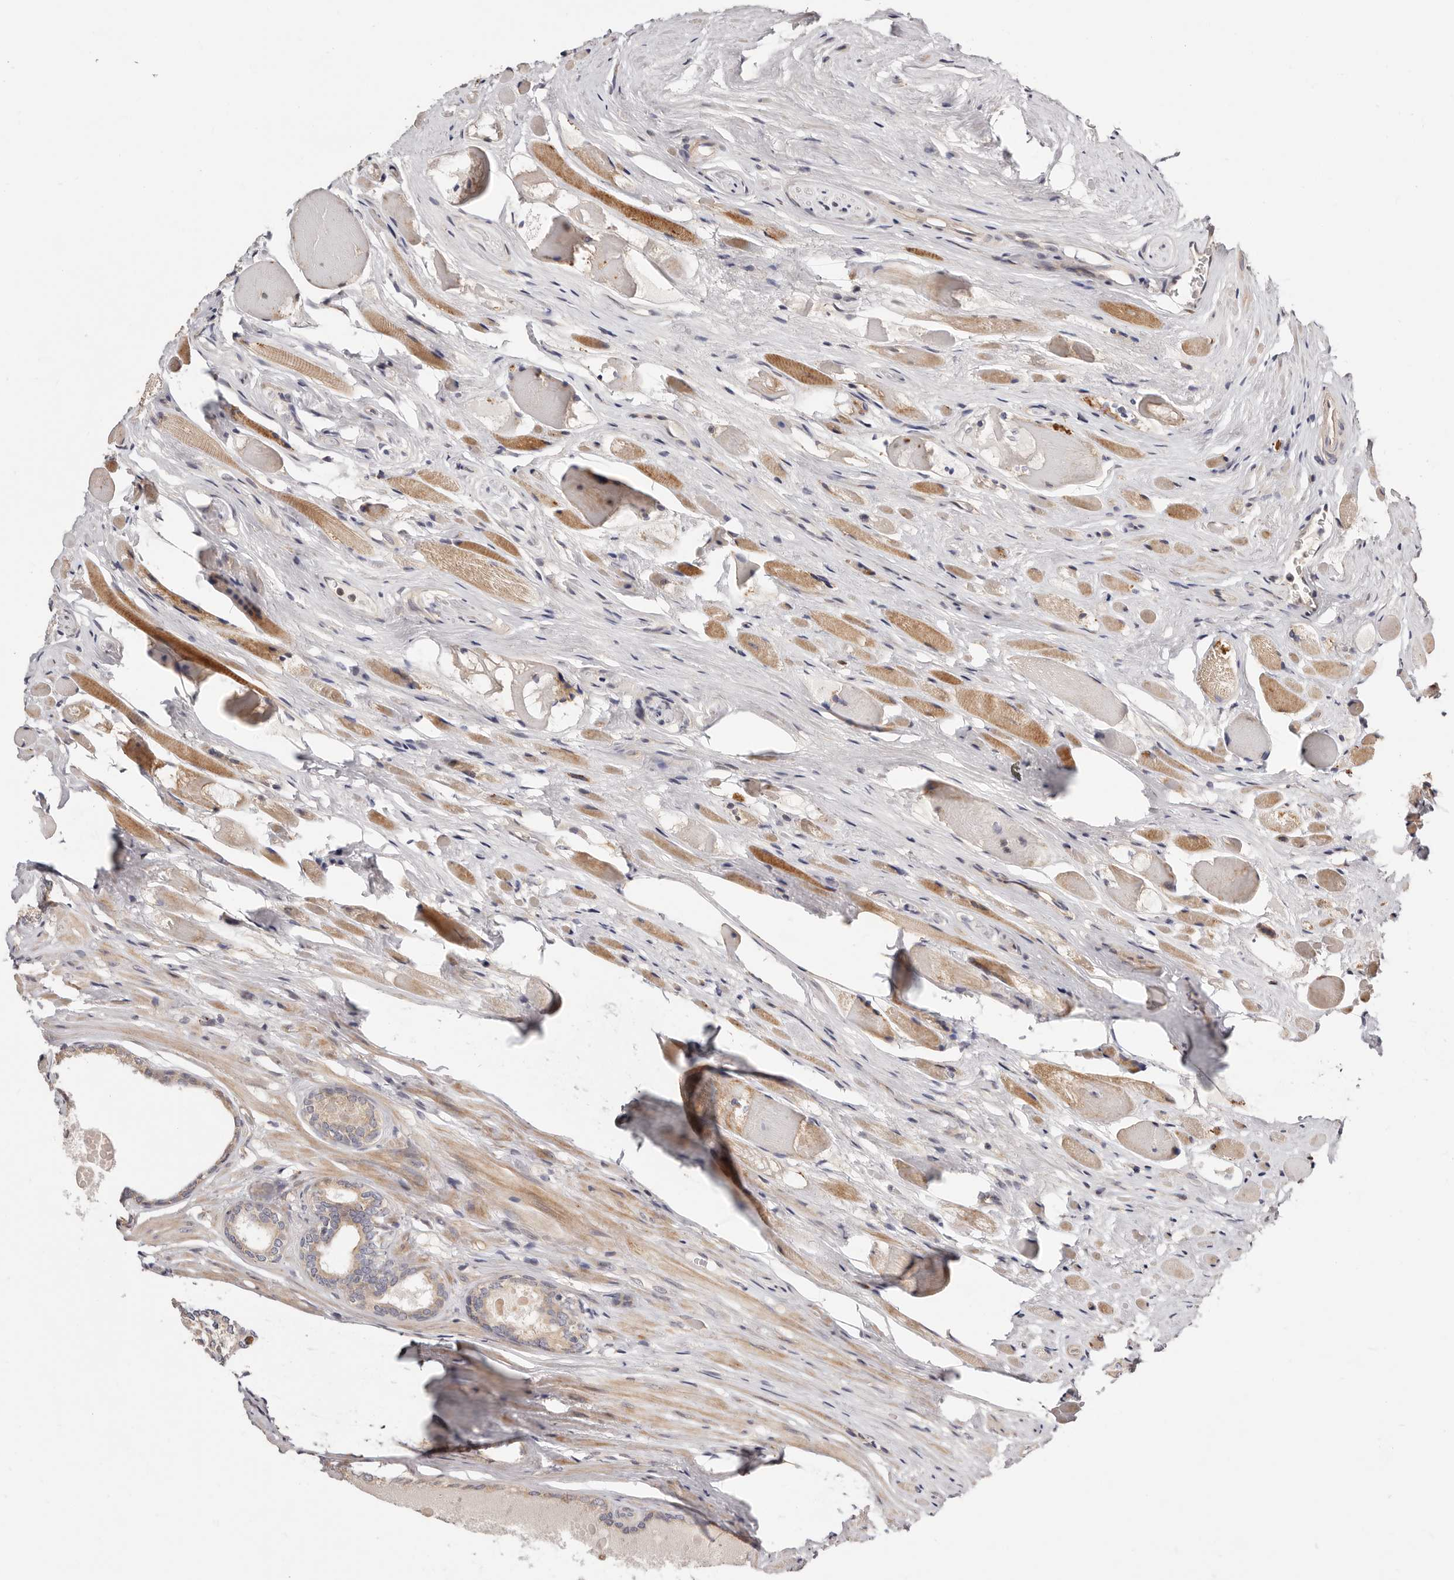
{"staining": {"intensity": "weak", "quantity": ">75%", "location": "cytoplasmic/membranous"}, "tissue": "prostate cancer", "cell_type": "Tumor cells", "image_type": "cancer", "snomed": [{"axis": "morphology", "description": "Adenocarcinoma, Low grade"}, {"axis": "topography", "description": "Prostate"}], "caption": "Brown immunohistochemical staining in prostate adenocarcinoma (low-grade) exhibits weak cytoplasmic/membranous expression in about >75% of tumor cells.", "gene": "USP33", "patient": {"sex": "male", "age": 72}}